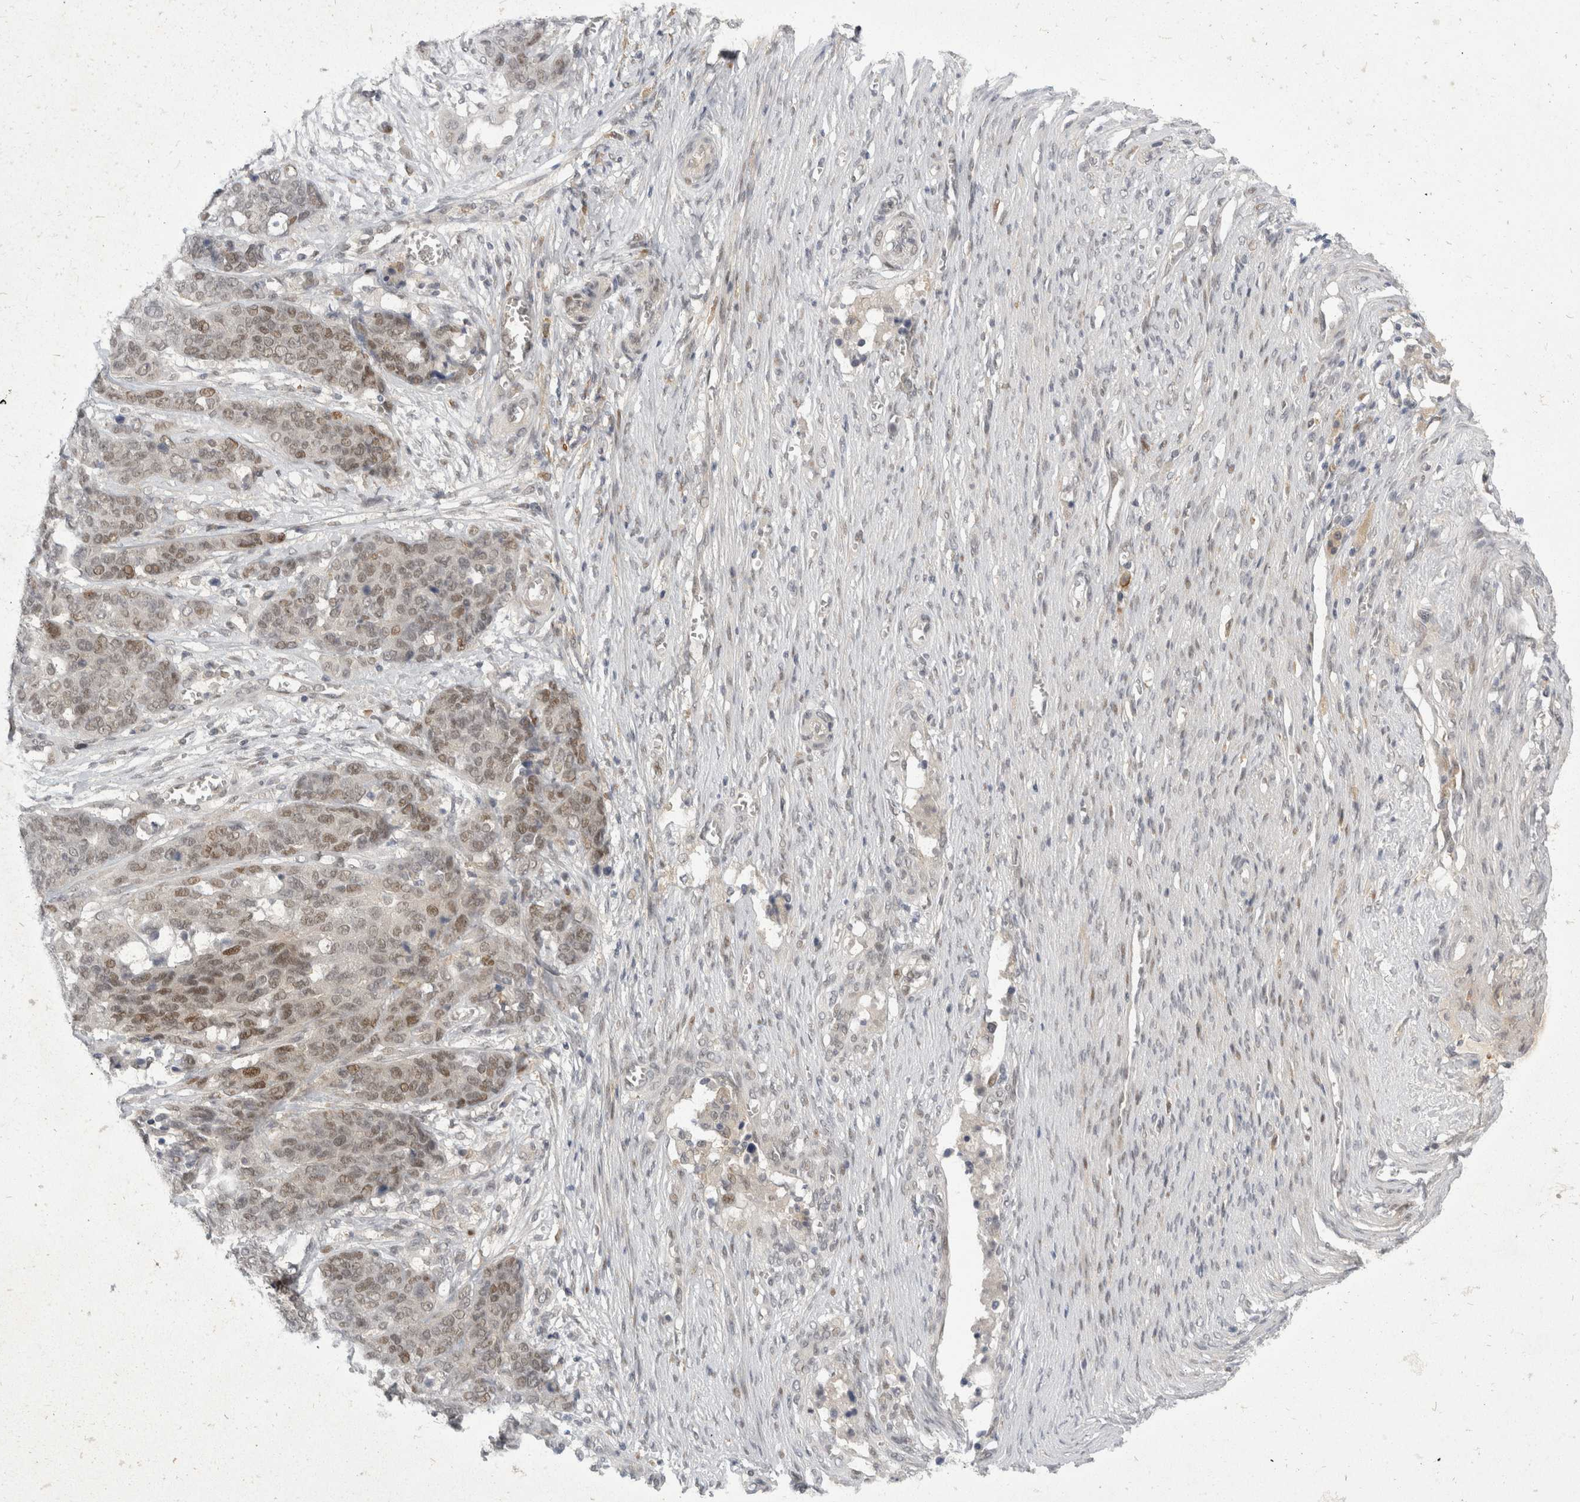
{"staining": {"intensity": "weak", "quantity": "25%-75%", "location": "nuclear"}, "tissue": "ovarian cancer", "cell_type": "Tumor cells", "image_type": "cancer", "snomed": [{"axis": "morphology", "description": "Cystadenocarcinoma, serous, NOS"}, {"axis": "topography", "description": "Ovary"}], "caption": "The image exhibits immunohistochemical staining of serous cystadenocarcinoma (ovarian). There is weak nuclear staining is seen in about 25%-75% of tumor cells.", "gene": "TOM1L2", "patient": {"sex": "female", "age": 44}}